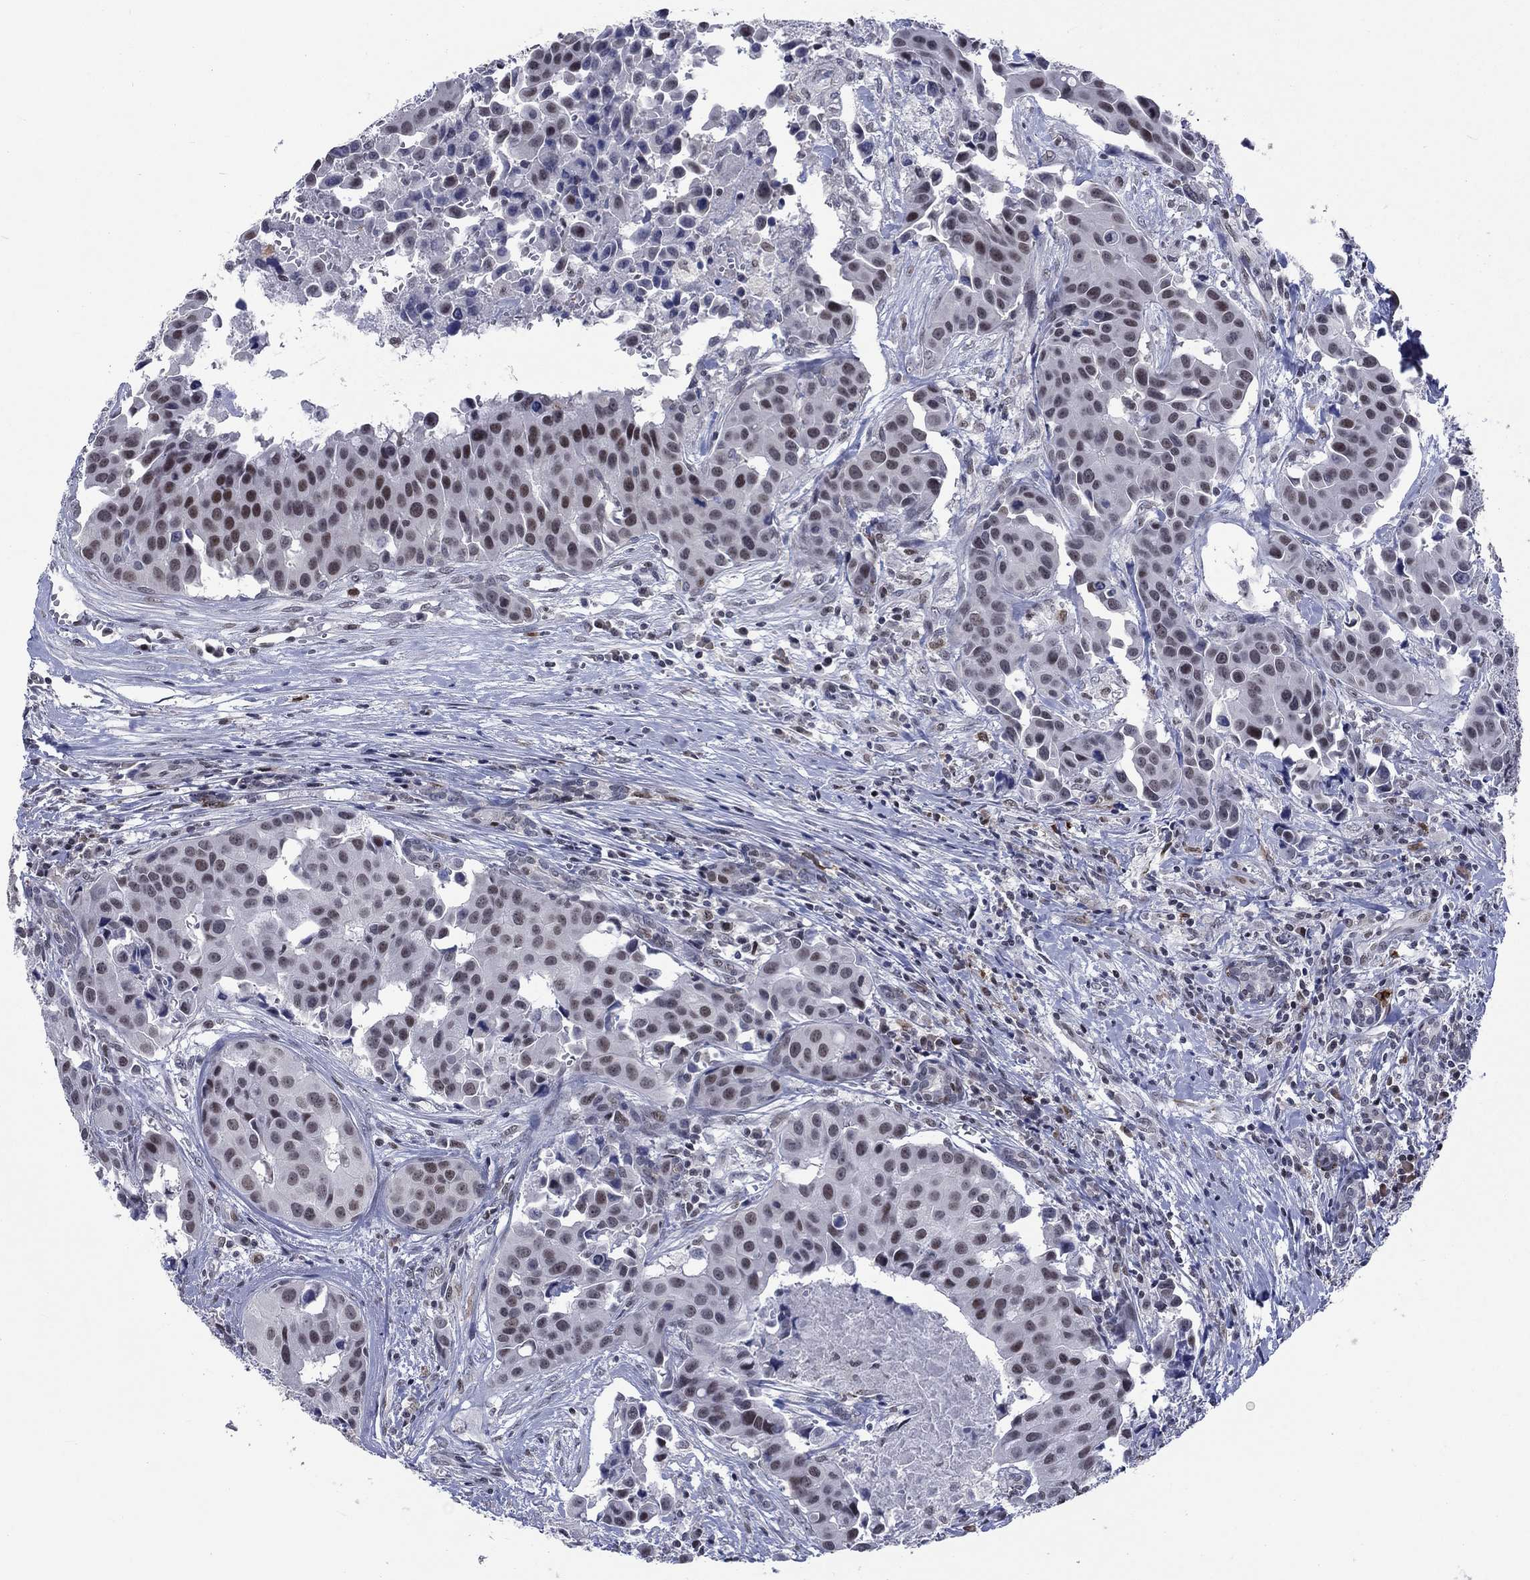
{"staining": {"intensity": "strong", "quantity": "<25%", "location": "nuclear"}, "tissue": "head and neck cancer", "cell_type": "Tumor cells", "image_type": "cancer", "snomed": [{"axis": "morphology", "description": "Adenocarcinoma, NOS"}, {"axis": "topography", "description": "Head-Neck"}], "caption": "IHC image of neoplastic tissue: head and neck adenocarcinoma stained using immunohistochemistry (IHC) demonstrates medium levels of strong protein expression localized specifically in the nuclear of tumor cells, appearing as a nuclear brown color.", "gene": "HCFC1", "patient": {"sex": "male", "age": 76}}